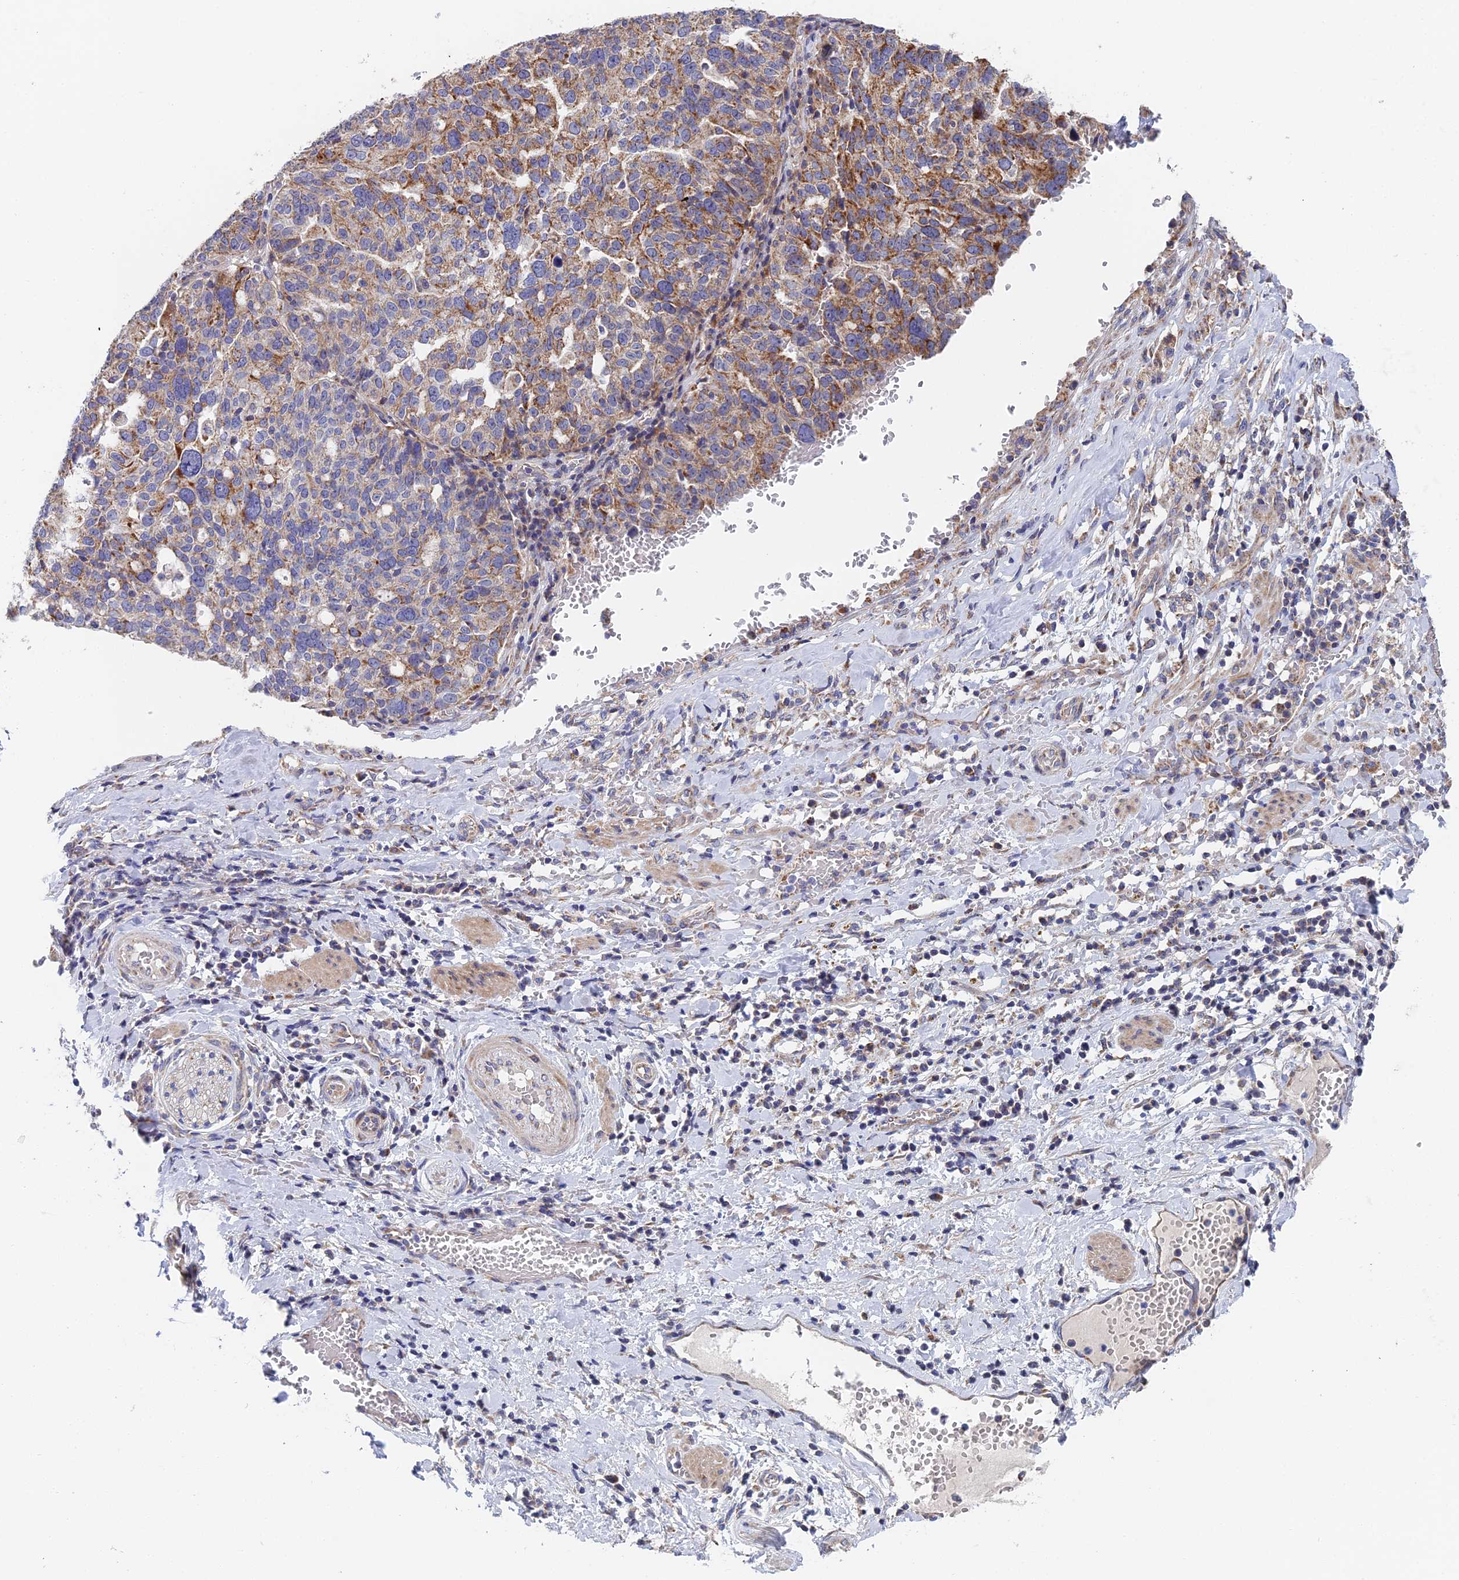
{"staining": {"intensity": "moderate", "quantity": "<25%", "location": "cytoplasmic/membranous"}, "tissue": "ovarian cancer", "cell_type": "Tumor cells", "image_type": "cancer", "snomed": [{"axis": "morphology", "description": "Cystadenocarcinoma, serous, NOS"}, {"axis": "topography", "description": "Ovary"}], "caption": "Immunohistochemistry (IHC) staining of ovarian cancer, which shows low levels of moderate cytoplasmic/membranous expression in about <25% of tumor cells indicating moderate cytoplasmic/membranous protein staining. The staining was performed using DAB (brown) for protein detection and nuclei were counterstained in hematoxylin (blue).", "gene": "ECSIT", "patient": {"sex": "female", "age": 59}}